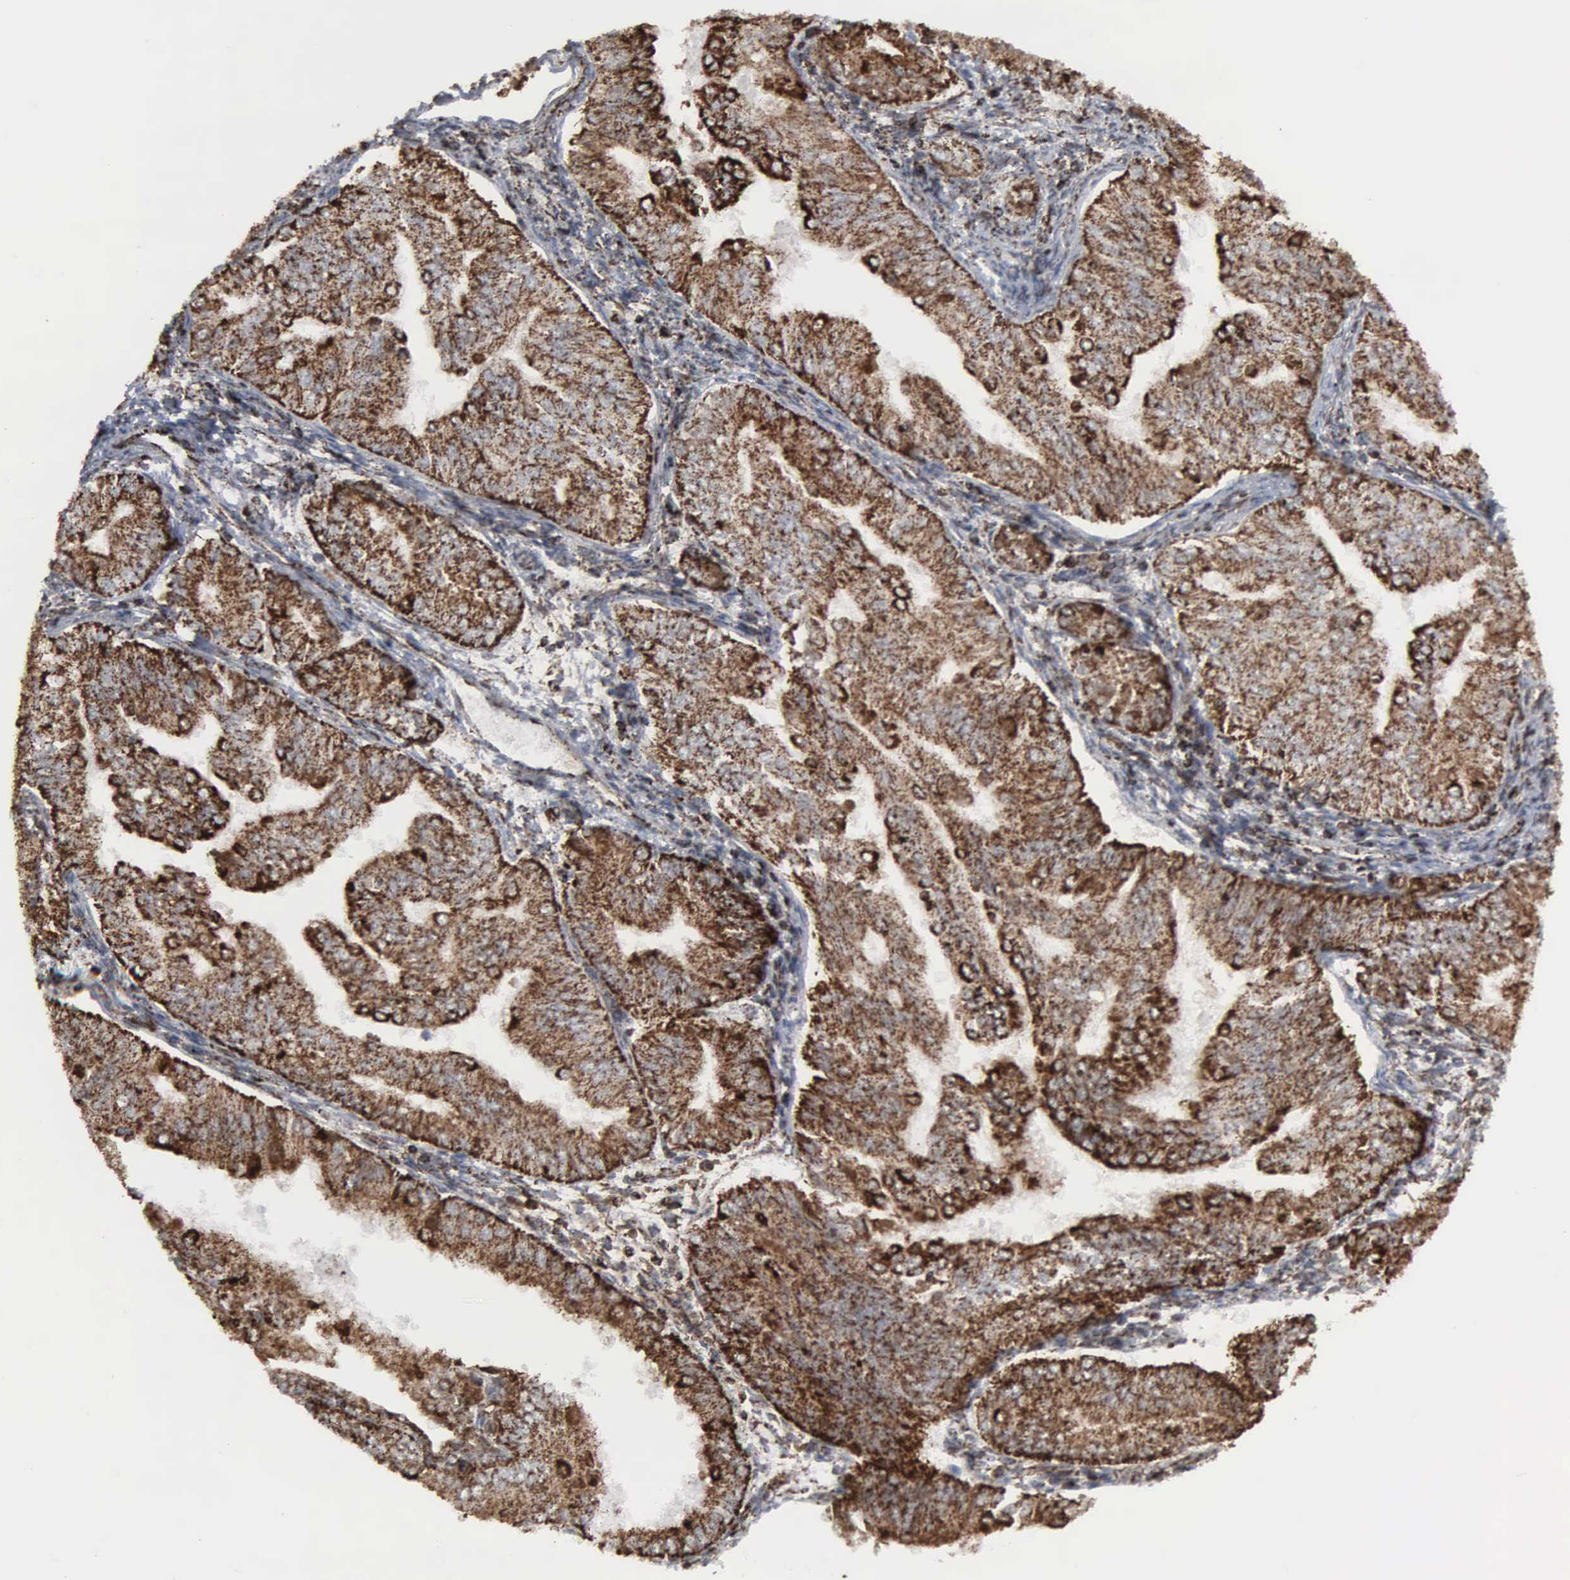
{"staining": {"intensity": "strong", "quantity": ">75%", "location": "cytoplasmic/membranous"}, "tissue": "endometrial cancer", "cell_type": "Tumor cells", "image_type": "cancer", "snomed": [{"axis": "morphology", "description": "Adenocarcinoma, NOS"}, {"axis": "topography", "description": "Endometrium"}], "caption": "Endometrial cancer stained with immunohistochemistry reveals strong cytoplasmic/membranous expression in about >75% of tumor cells.", "gene": "HSPA9", "patient": {"sex": "female", "age": 53}}